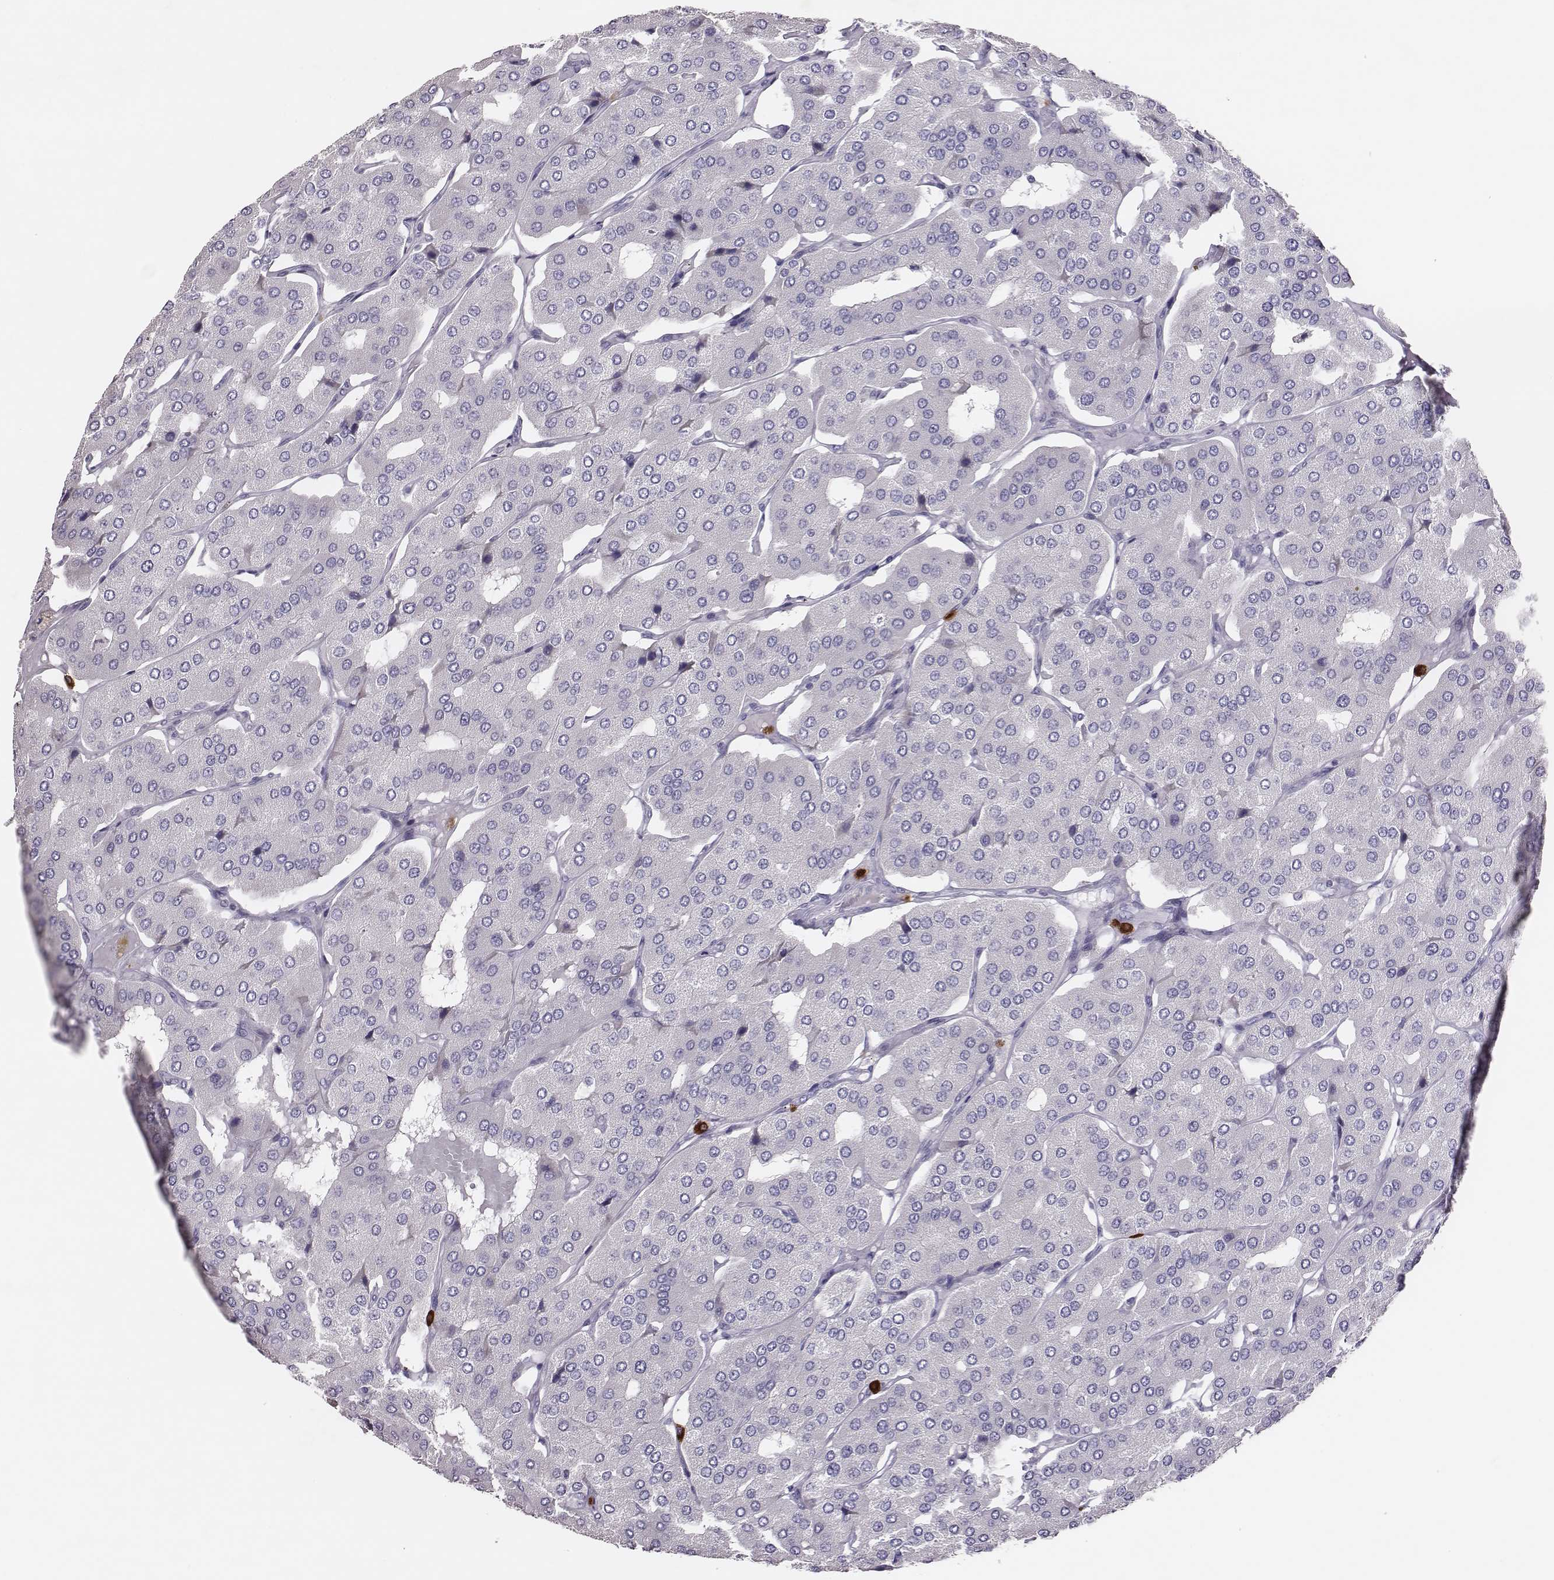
{"staining": {"intensity": "negative", "quantity": "none", "location": "none"}, "tissue": "parathyroid gland", "cell_type": "Glandular cells", "image_type": "normal", "snomed": [{"axis": "morphology", "description": "Normal tissue, NOS"}, {"axis": "morphology", "description": "Adenoma, NOS"}, {"axis": "topography", "description": "Parathyroid gland"}], "caption": "Immunohistochemical staining of unremarkable parathyroid gland exhibits no significant staining in glandular cells. (Stains: DAB IHC with hematoxylin counter stain, Microscopy: brightfield microscopy at high magnification).", "gene": "P2RY10", "patient": {"sex": "female", "age": 86}}